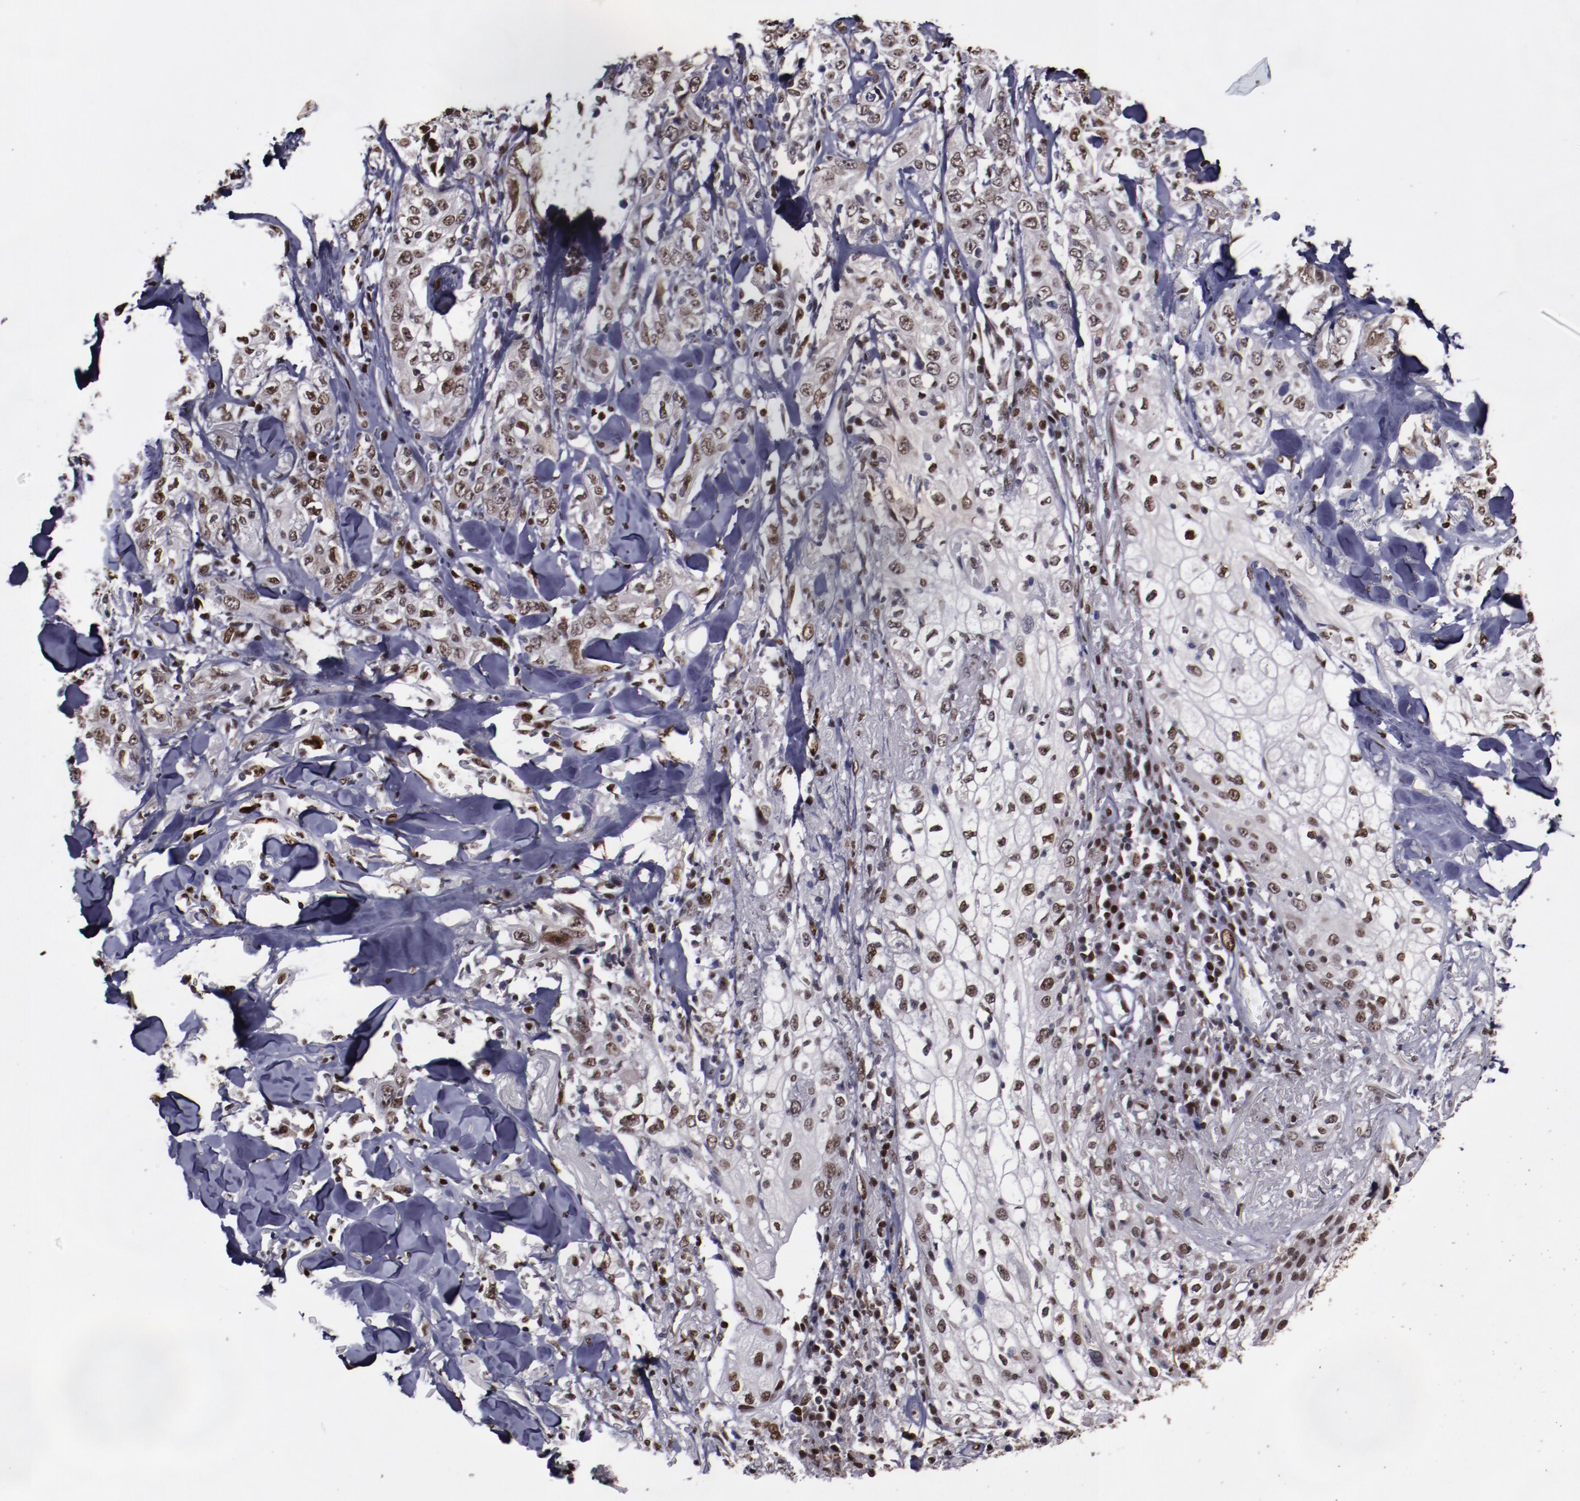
{"staining": {"intensity": "moderate", "quantity": ">75%", "location": "nuclear"}, "tissue": "skin cancer", "cell_type": "Tumor cells", "image_type": "cancer", "snomed": [{"axis": "morphology", "description": "Squamous cell carcinoma, NOS"}, {"axis": "topography", "description": "Skin"}], "caption": "Tumor cells demonstrate medium levels of moderate nuclear positivity in about >75% of cells in skin cancer (squamous cell carcinoma).", "gene": "APEX1", "patient": {"sex": "male", "age": 65}}